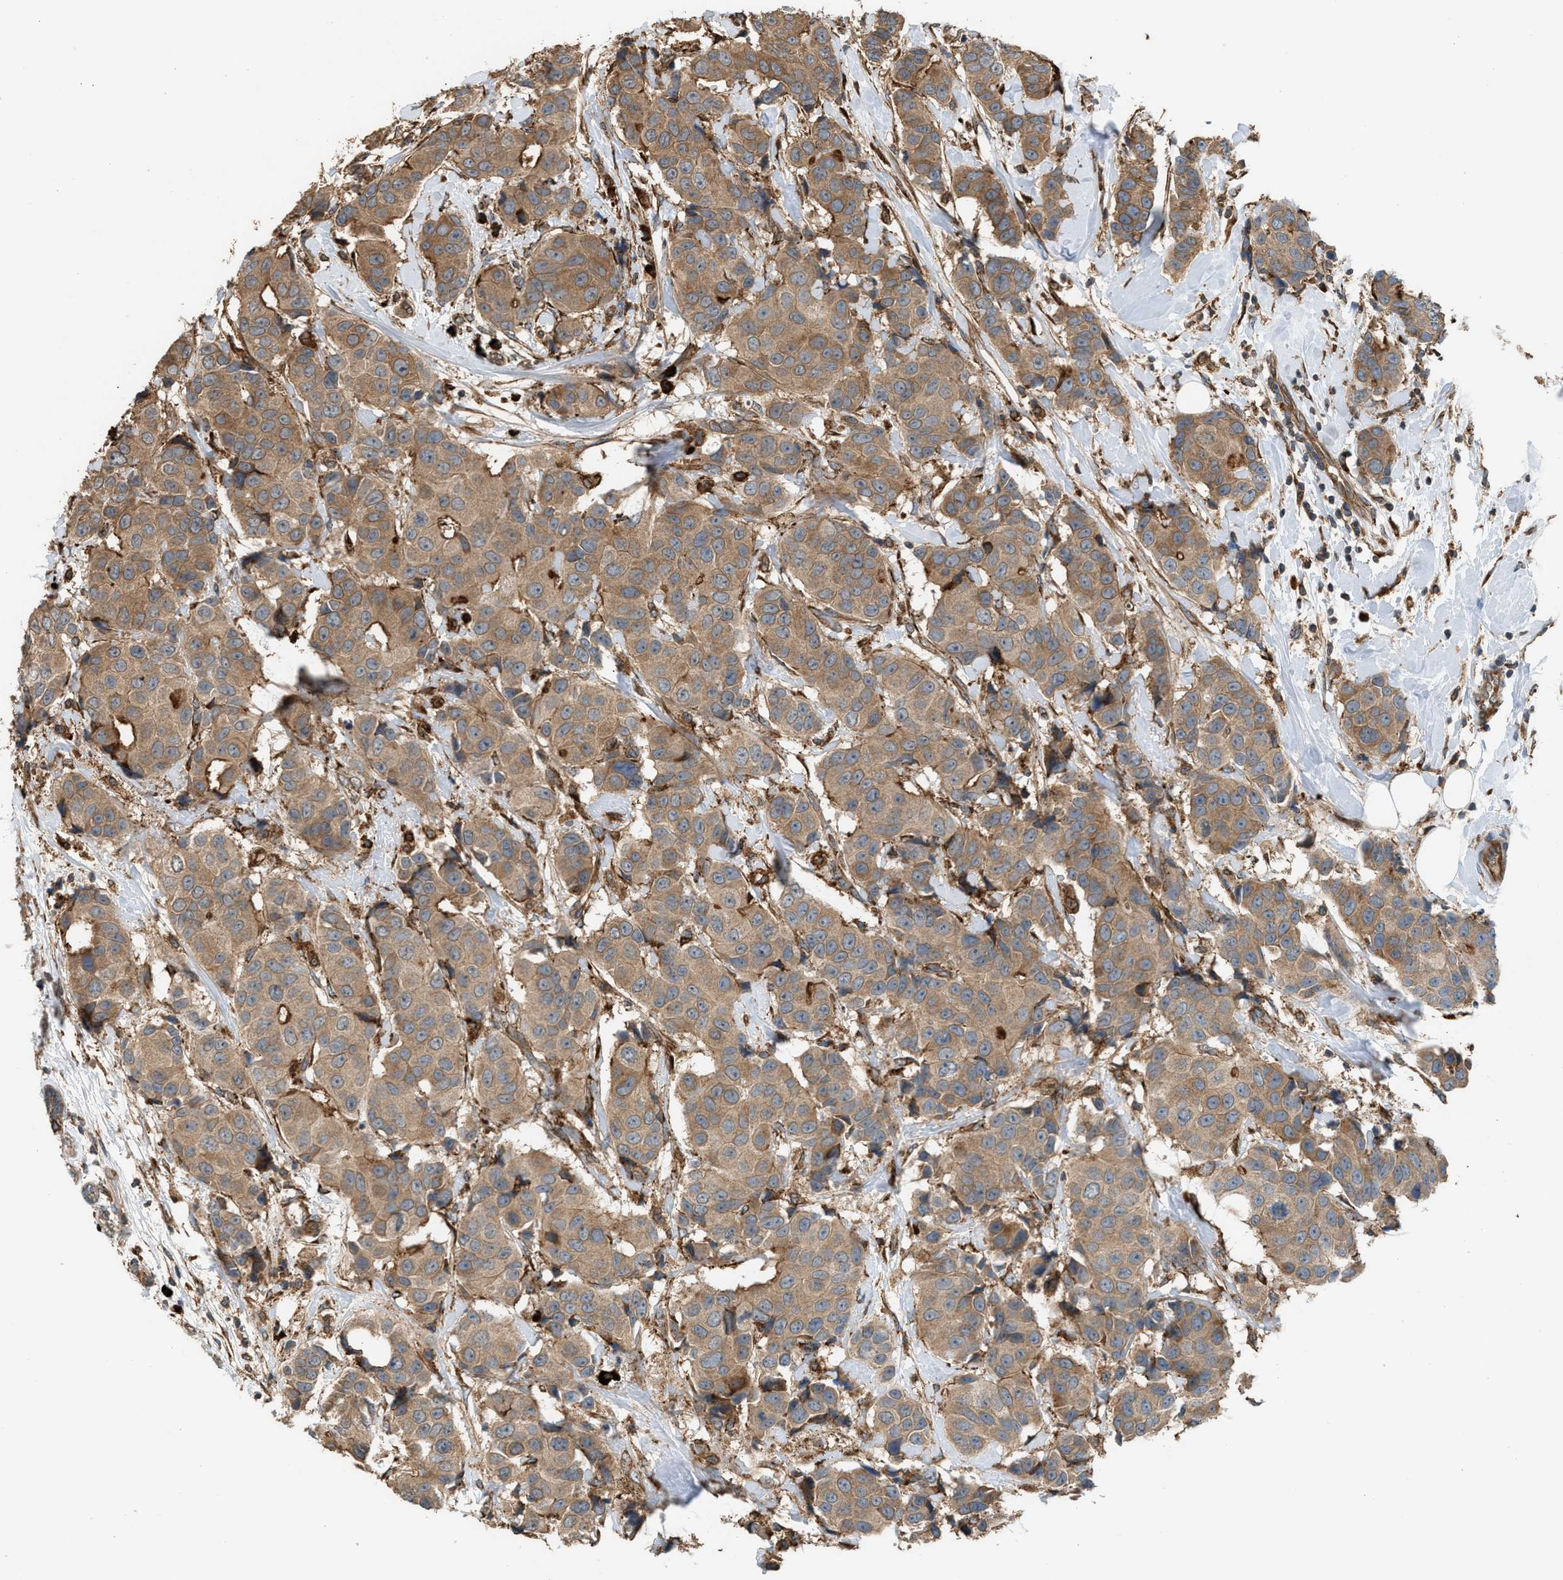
{"staining": {"intensity": "moderate", "quantity": ">75%", "location": "cytoplasmic/membranous"}, "tissue": "breast cancer", "cell_type": "Tumor cells", "image_type": "cancer", "snomed": [{"axis": "morphology", "description": "Normal tissue, NOS"}, {"axis": "morphology", "description": "Duct carcinoma"}, {"axis": "topography", "description": "Breast"}], "caption": "Moderate cytoplasmic/membranous staining for a protein is appreciated in approximately >75% of tumor cells of intraductal carcinoma (breast) using immunohistochemistry (IHC).", "gene": "BAIAP2L1", "patient": {"sex": "female", "age": 39}}